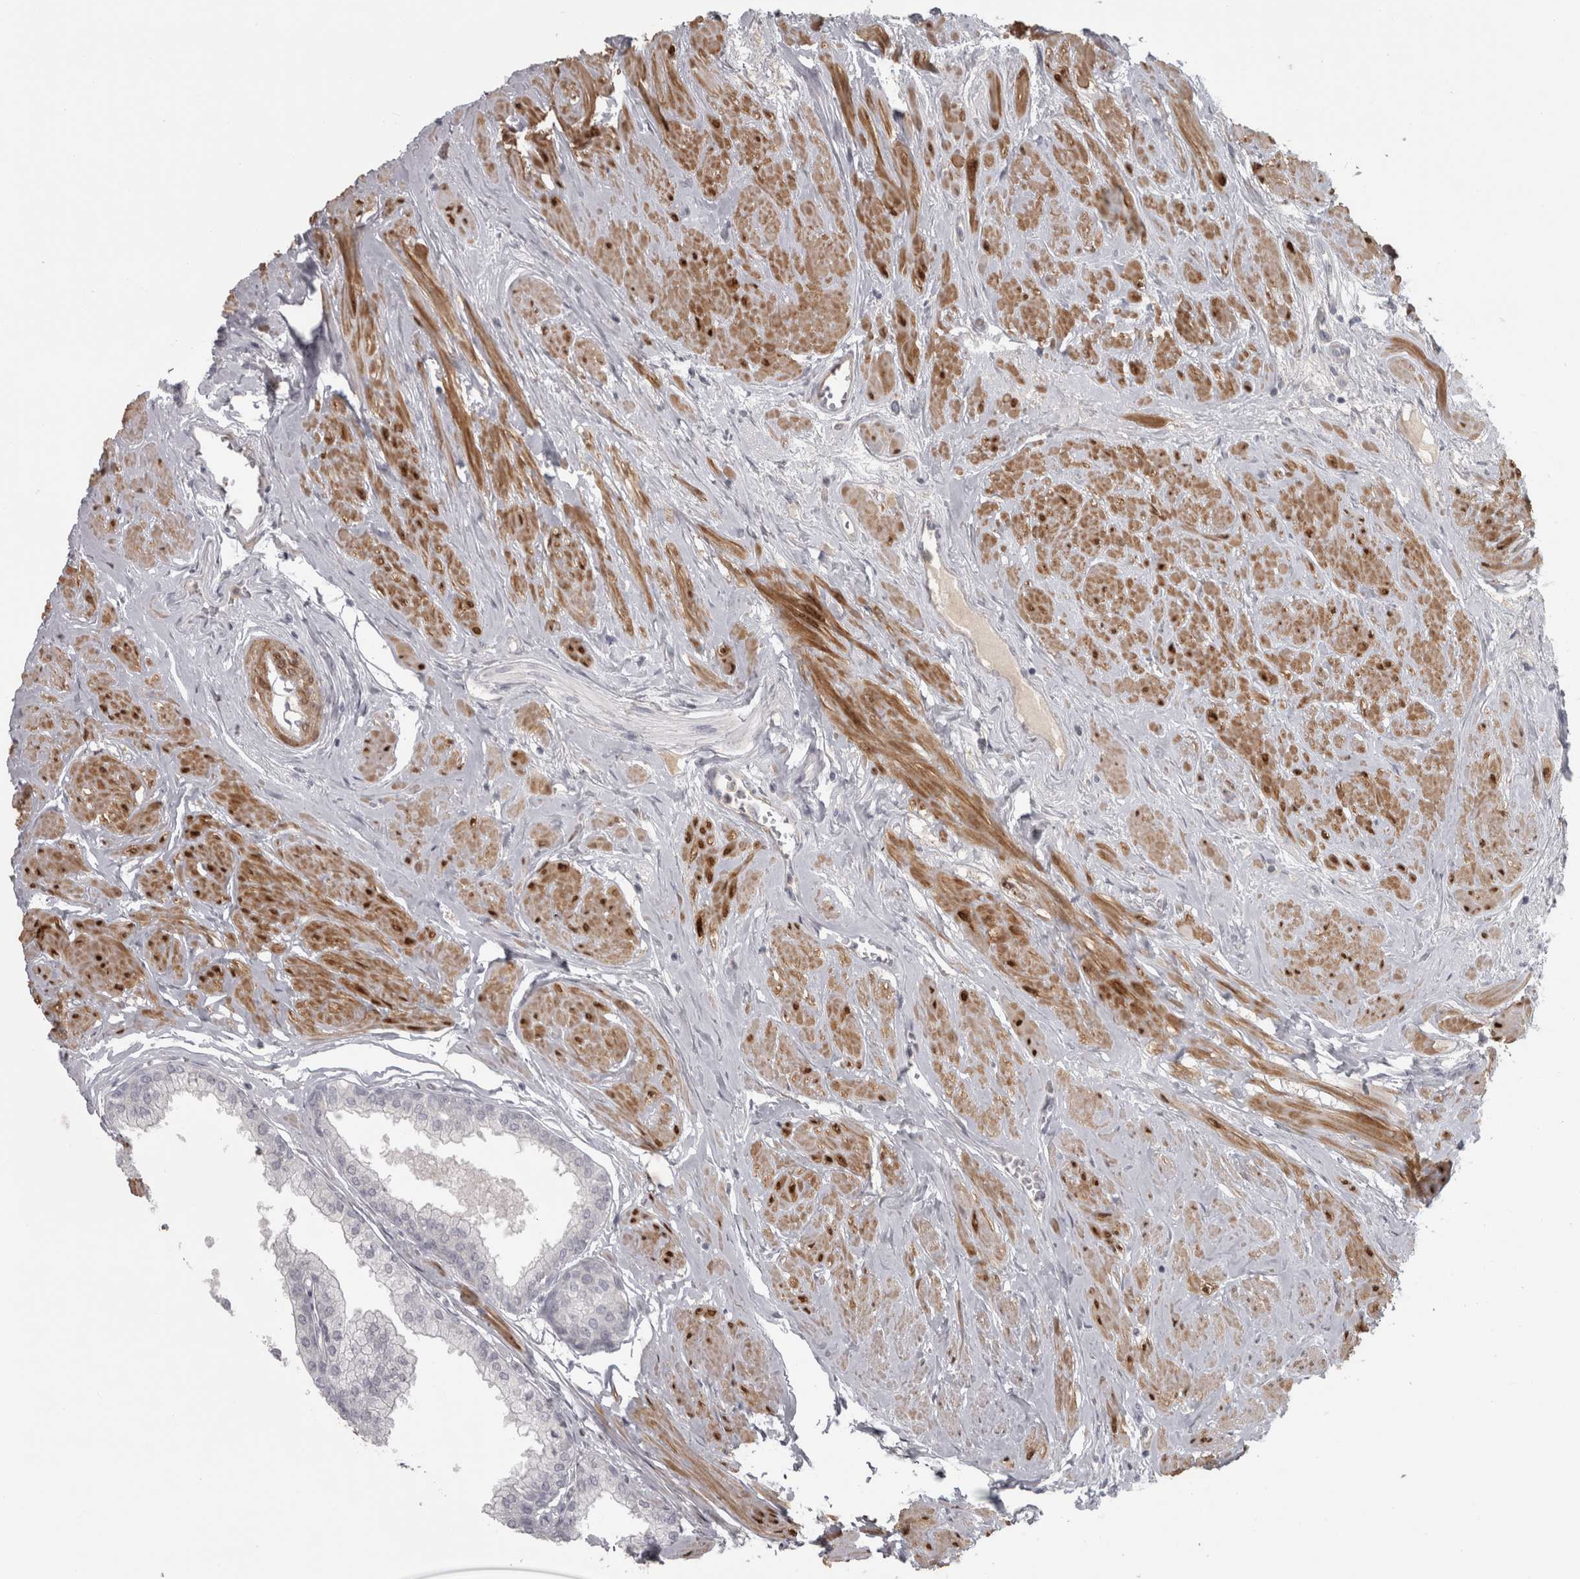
{"staining": {"intensity": "negative", "quantity": "none", "location": "none"}, "tissue": "seminal vesicle", "cell_type": "Glandular cells", "image_type": "normal", "snomed": [{"axis": "morphology", "description": "Normal tissue, NOS"}, {"axis": "topography", "description": "Prostate"}, {"axis": "topography", "description": "Seminal veicle"}], "caption": "IHC histopathology image of normal seminal vesicle: human seminal vesicle stained with DAB (3,3'-diaminobenzidine) demonstrates no significant protein positivity in glandular cells. (Stains: DAB (3,3'-diaminobenzidine) immunohistochemistry with hematoxylin counter stain, Microscopy: brightfield microscopy at high magnification).", "gene": "PPP1R12B", "patient": {"sex": "male", "age": 60}}